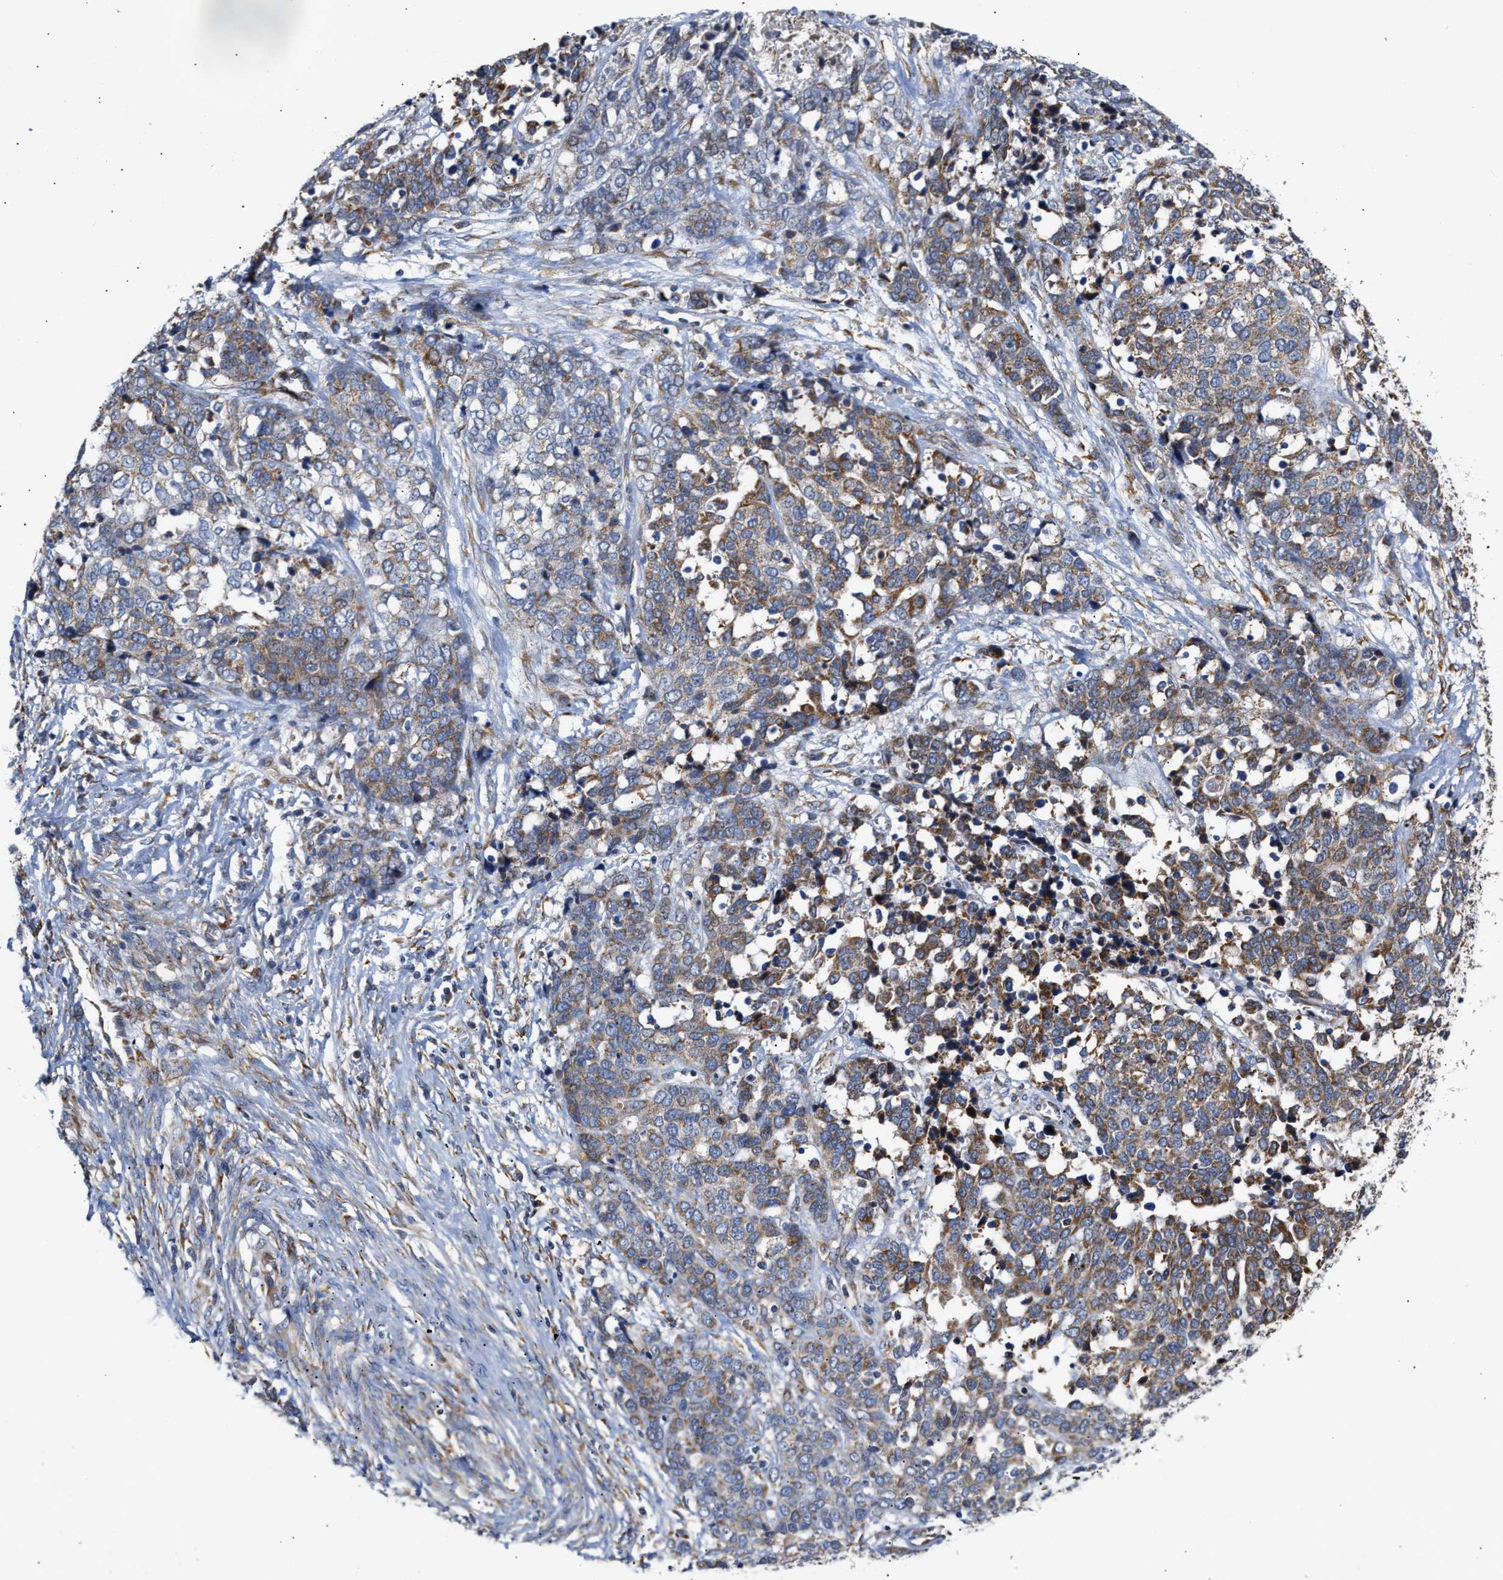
{"staining": {"intensity": "moderate", "quantity": ">75%", "location": "cytoplasmic/membranous"}, "tissue": "ovarian cancer", "cell_type": "Tumor cells", "image_type": "cancer", "snomed": [{"axis": "morphology", "description": "Cystadenocarcinoma, serous, NOS"}, {"axis": "topography", "description": "Ovary"}], "caption": "Moderate cytoplasmic/membranous staining for a protein is seen in approximately >75% of tumor cells of ovarian cancer using immunohistochemistry.", "gene": "MALSU1", "patient": {"sex": "female", "age": 44}}